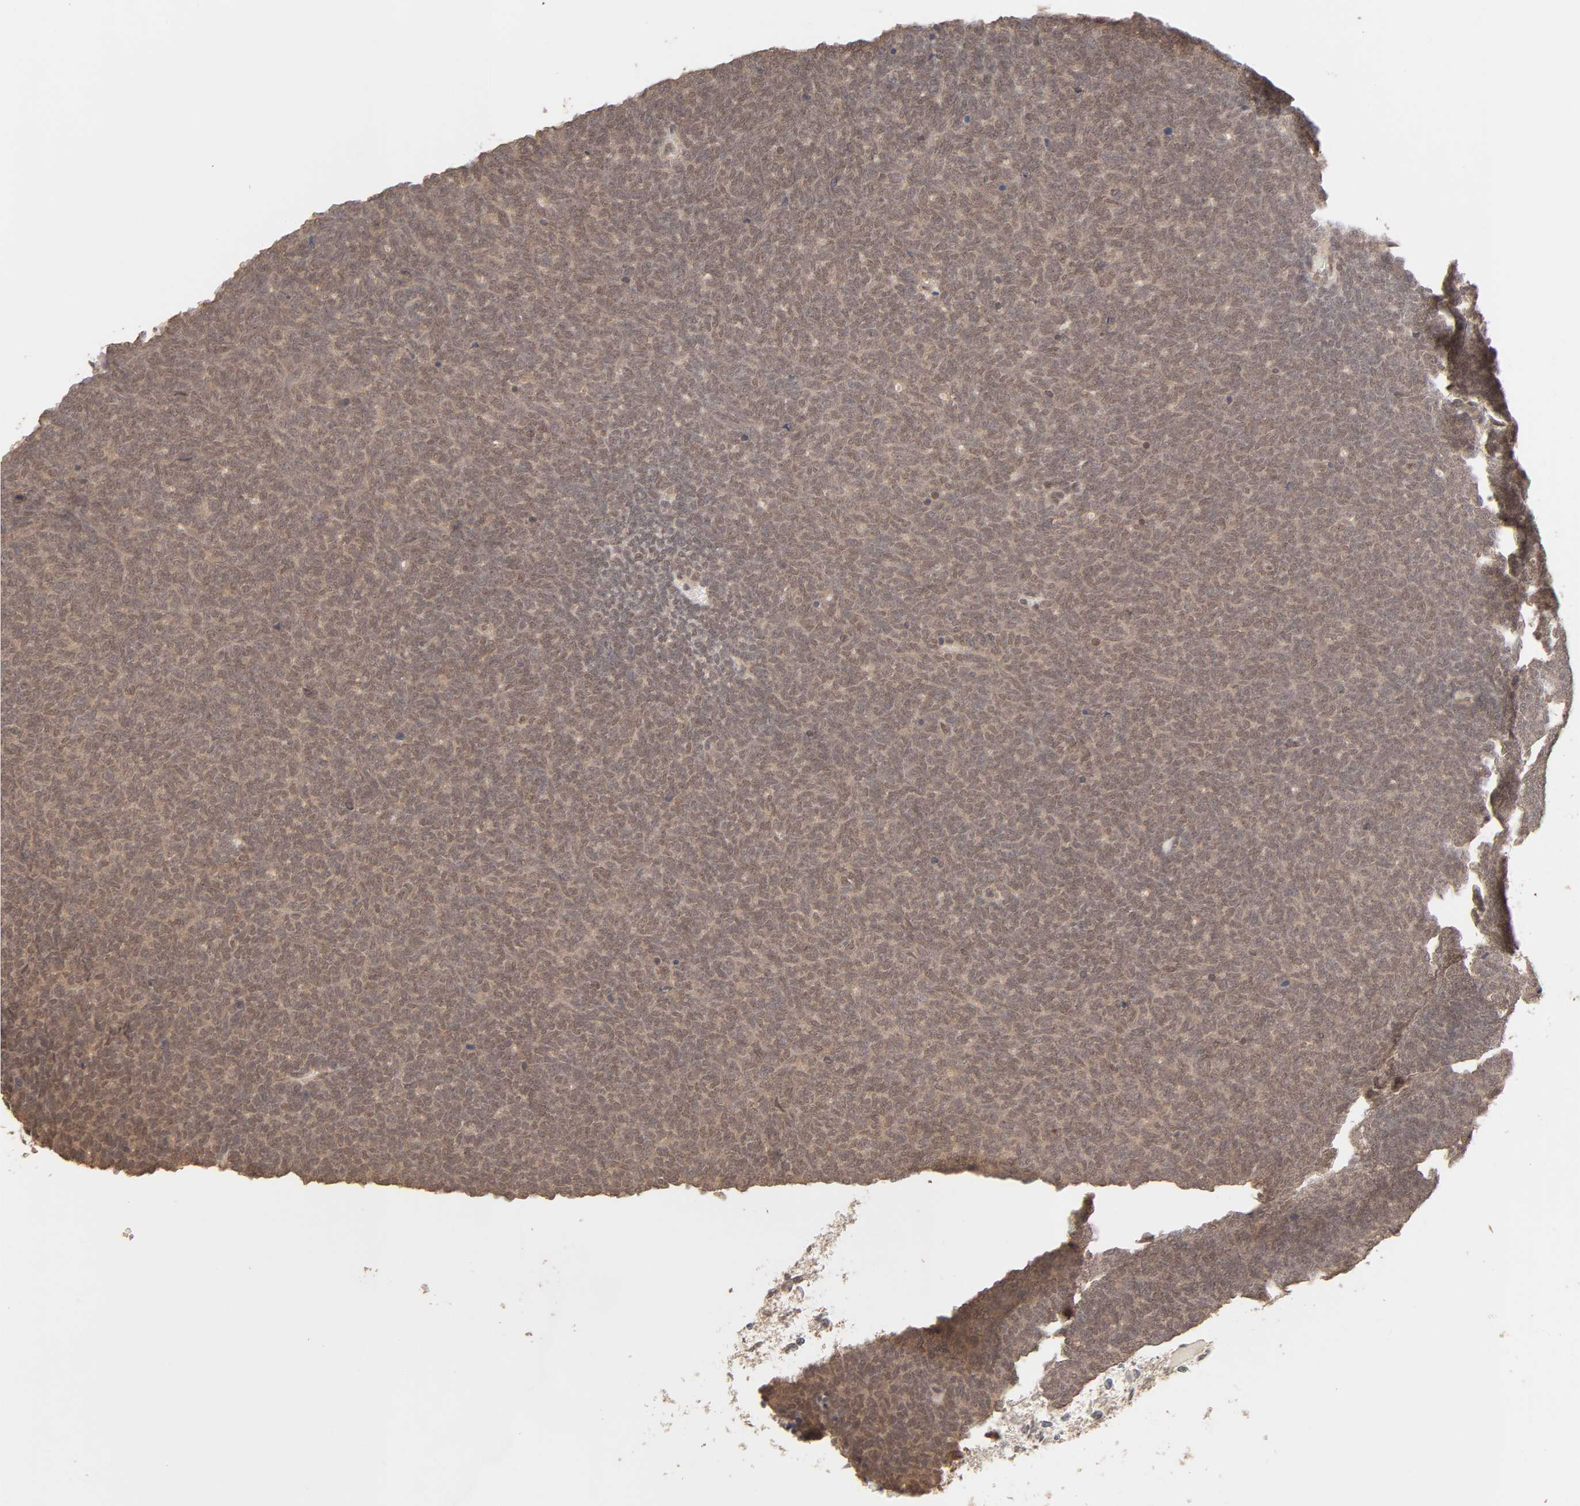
{"staining": {"intensity": "moderate", "quantity": ">75%", "location": "cytoplasmic/membranous"}, "tissue": "renal cancer", "cell_type": "Tumor cells", "image_type": "cancer", "snomed": [{"axis": "morphology", "description": "Neoplasm, malignant, NOS"}, {"axis": "topography", "description": "Kidney"}], "caption": "About >75% of tumor cells in renal cancer (neoplasm (malignant)) show moderate cytoplasmic/membranous protein staining as visualized by brown immunohistochemical staining.", "gene": "MAPK1", "patient": {"sex": "male", "age": 28}}